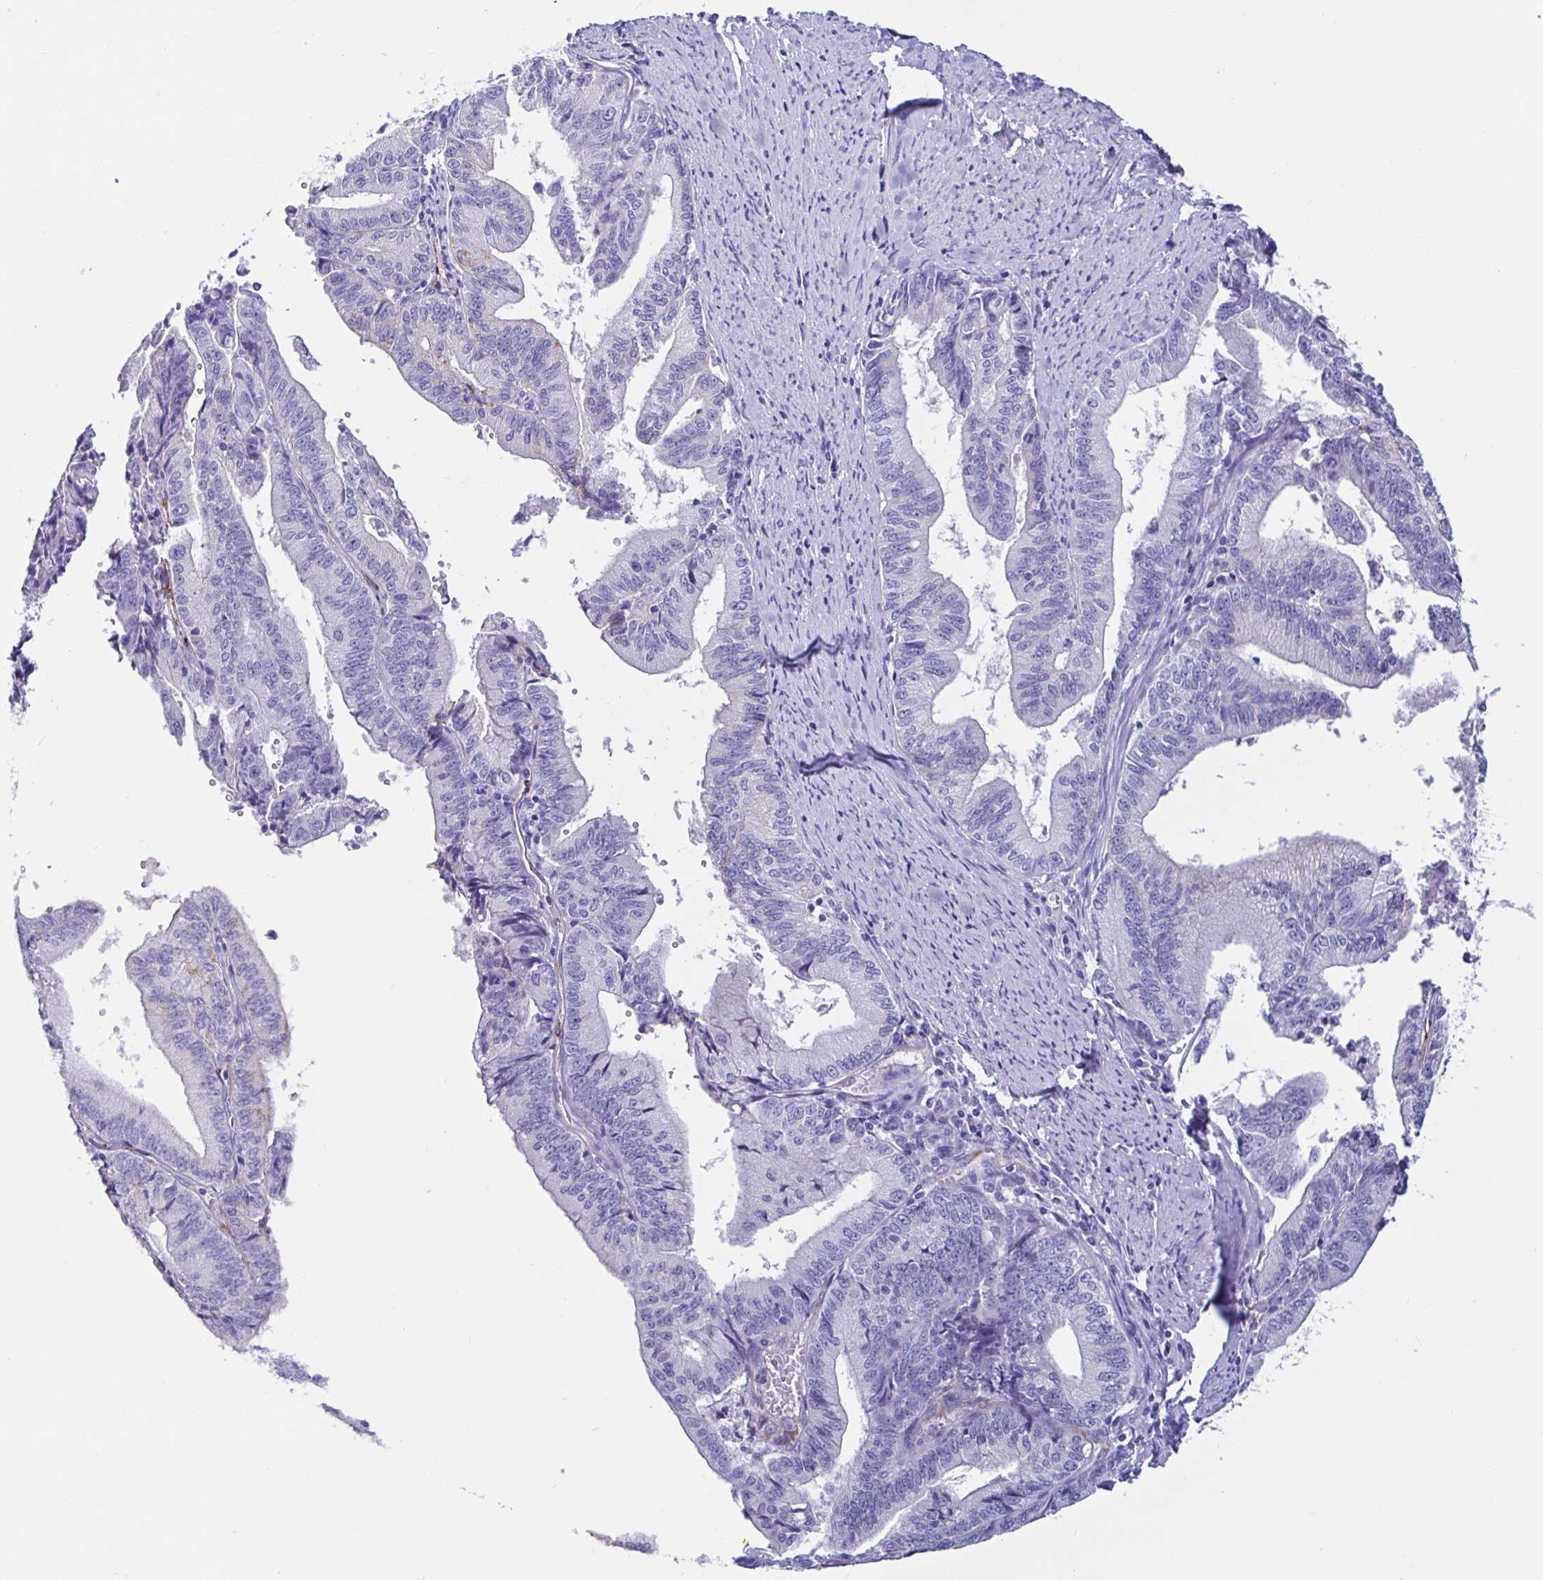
{"staining": {"intensity": "negative", "quantity": "none", "location": "none"}, "tissue": "endometrial cancer", "cell_type": "Tumor cells", "image_type": "cancer", "snomed": [{"axis": "morphology", "description": "Adenocarcinoma, NOS"}, {"axis": "topography", "description": "Endometrium"}], "caption": "This is a histopathology image of IHC staining of endometrial adenocarcinoma, which shows no expression in tumor cells. (DAB immunohistochemistry (IHC), high magnification).", "gene": "MAOA", "patient": {"sex": "female", "age": 65}}